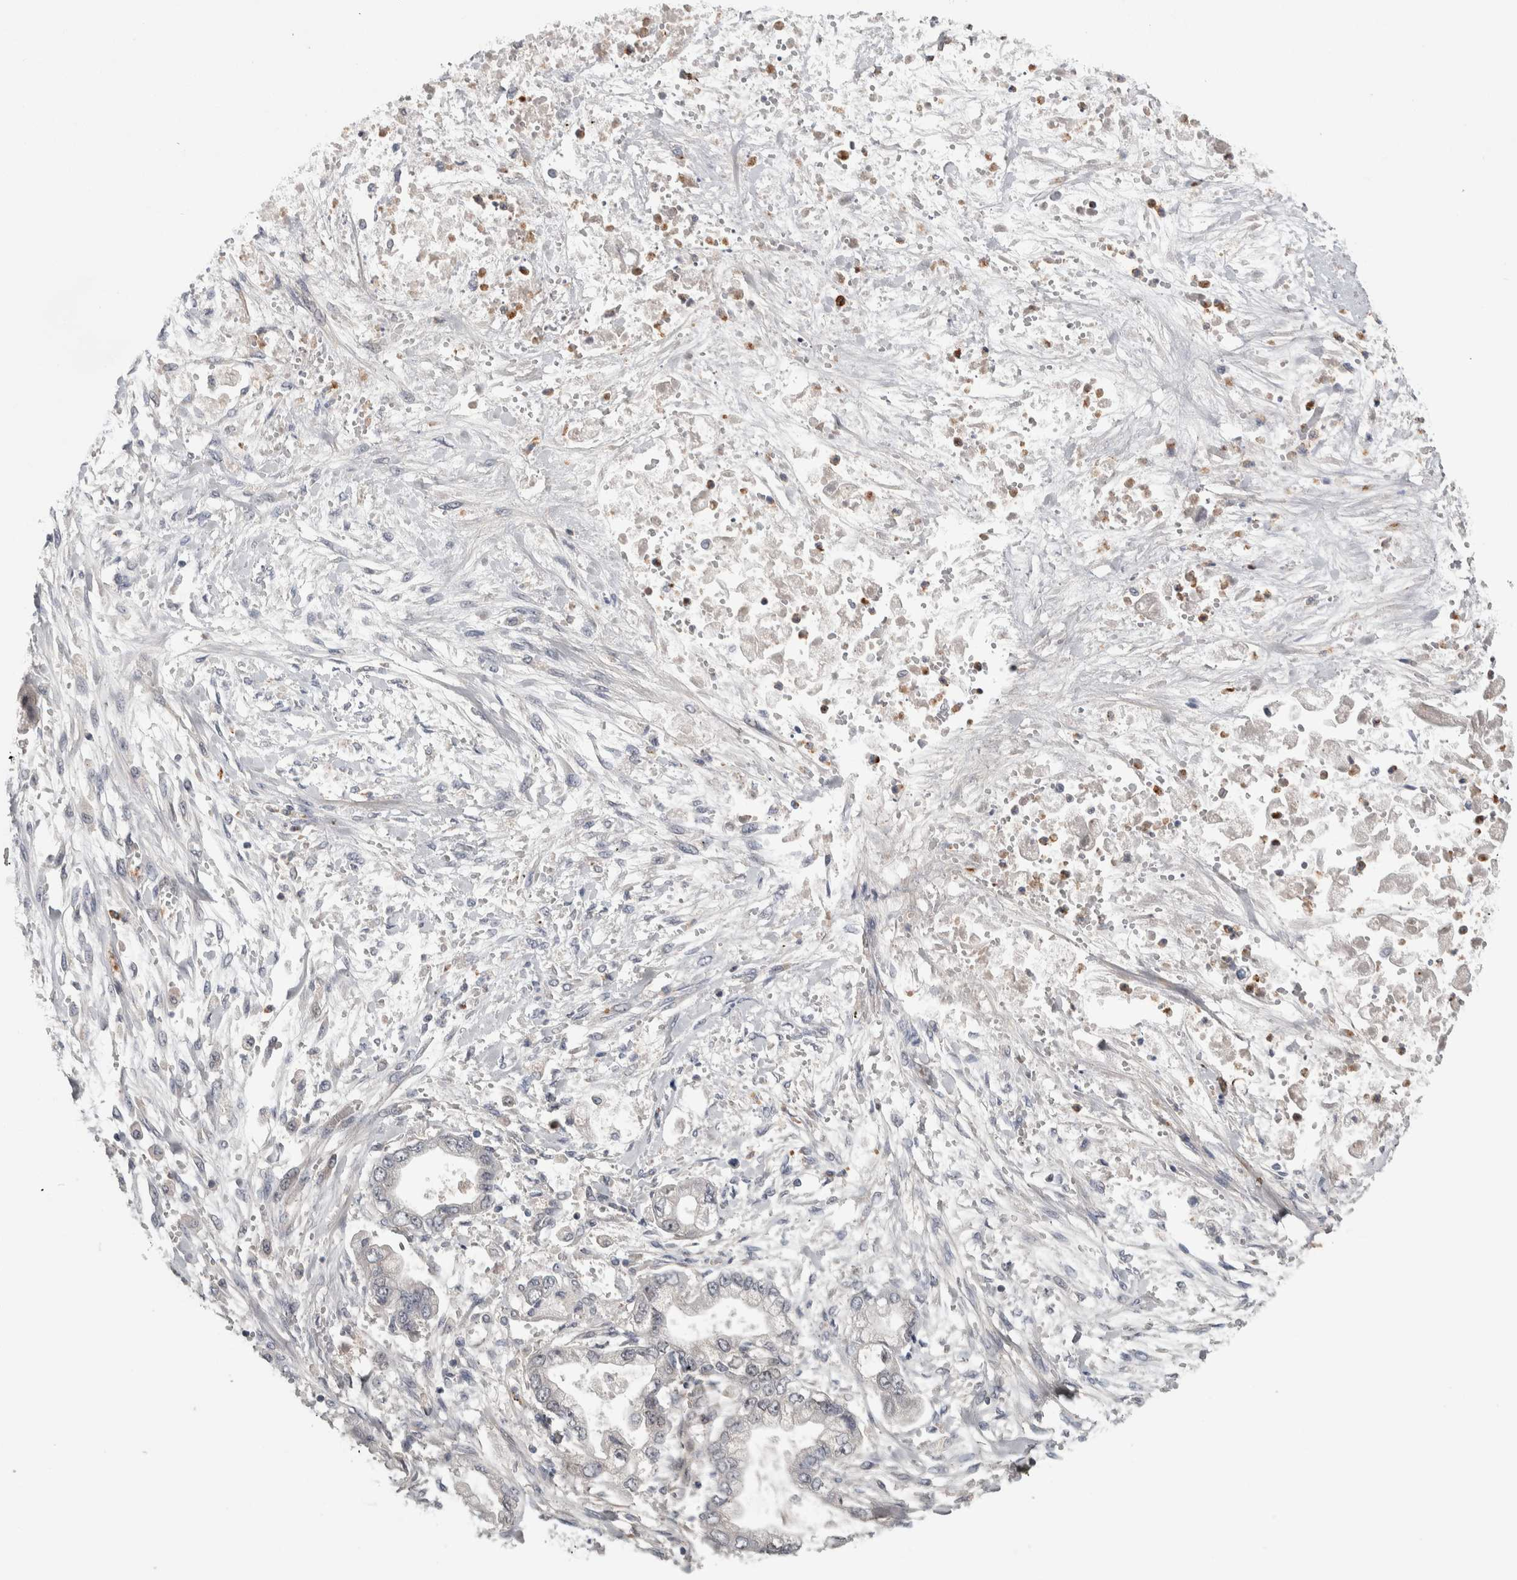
{"staining": {"intensity": "negative", "quantity": "none", "location": "none"}, "tissue": "stomach cancer", "cell_type": "Tumor cells", "image_type": "cancer", "snomed": [{"axis": "morphology", "description": "Normal tissue, NOS"}, {"axis": "morphology", "description": "Adenocarcinoma, NOS"}, {"axis": "topography", "description": "Stomach"}], "caption": "A photomicrograph of stomach cancer (adenocarcinoma) stained for a protein exhibits no brown staining in tumor cells.", "gene": "ASPN", "patient": {"sex": "male", "age": 62}}